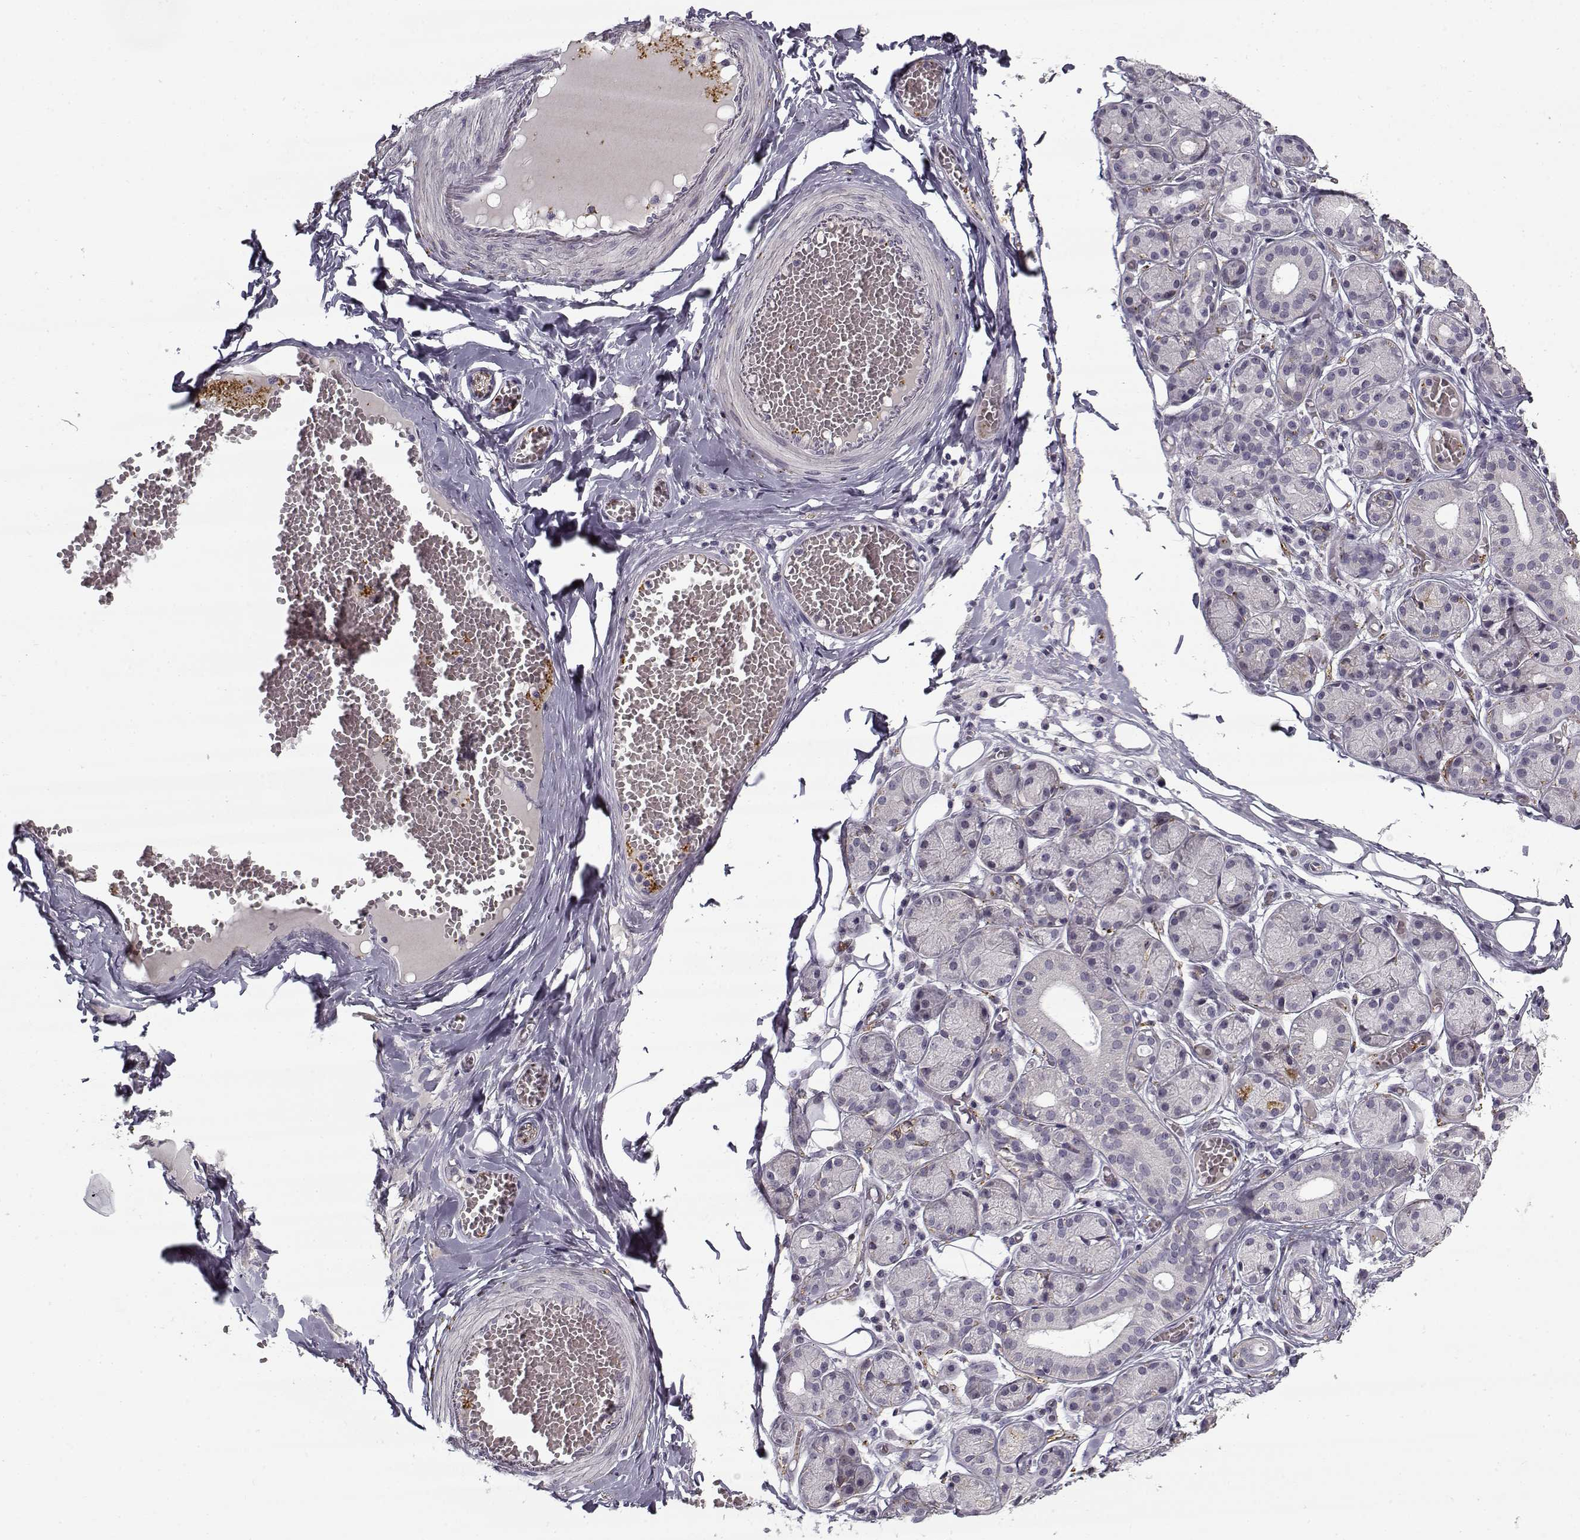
{"staining": {"intensity": "negative", "quantity": "none", "location": "none"}, "tissue": "salivary gland", "cell_type": "Glandular cells", "image_type": "normal", "snomed": [{"axis": "morphology", "description": "Normal tissue, NOS"}, {"axis": "topography", "description": "Salivary gland"}, {"axis": "topography", "description": "Peripheral nerve tissue"}], "caption": "Immunohistochemistry of normal salivary gland displays no expression in glandular cells.", "gene": "SNCA", "patient": {"sex": "male", "age": 71}}